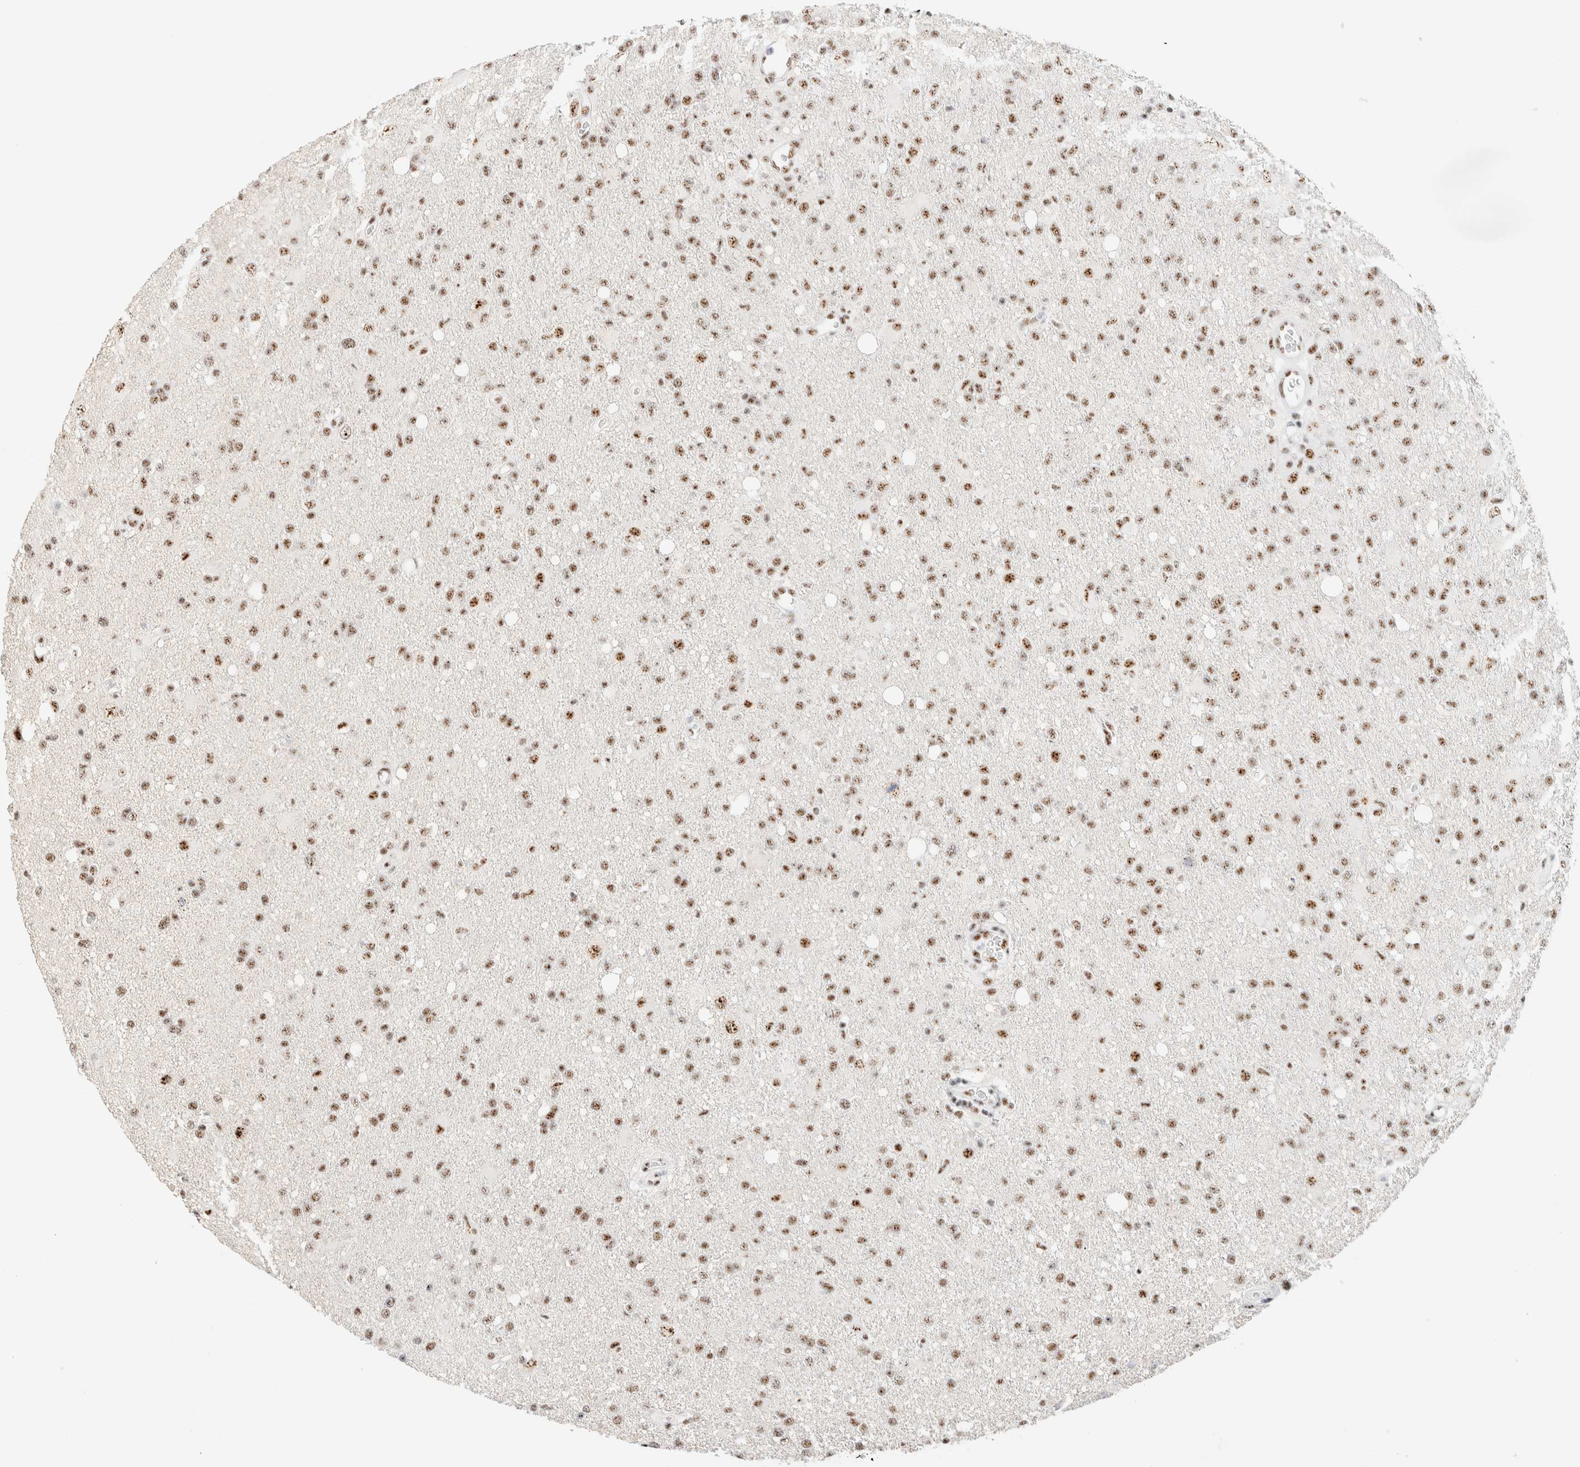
{"staining": {"intensity": "moderate", "quantity": ">75%", "location": "nuclear"}, "tissue": "glioma", "cell_type": "Tumor cells", "image_type": "cancer", "snomed": [{"axis": "morphology", "description": "Glioma, malignant, High grade"}, {"axis": "topography", "description": "Brain"}], "caption": "Tumor cells exhibit moderate nuclear staining in about >75% of cells in glioma. The protein of interest is shown in brown color, while the nuclei are stained blue.", "gene": "SON", "patient": {"sex": "female", "age": 57}}